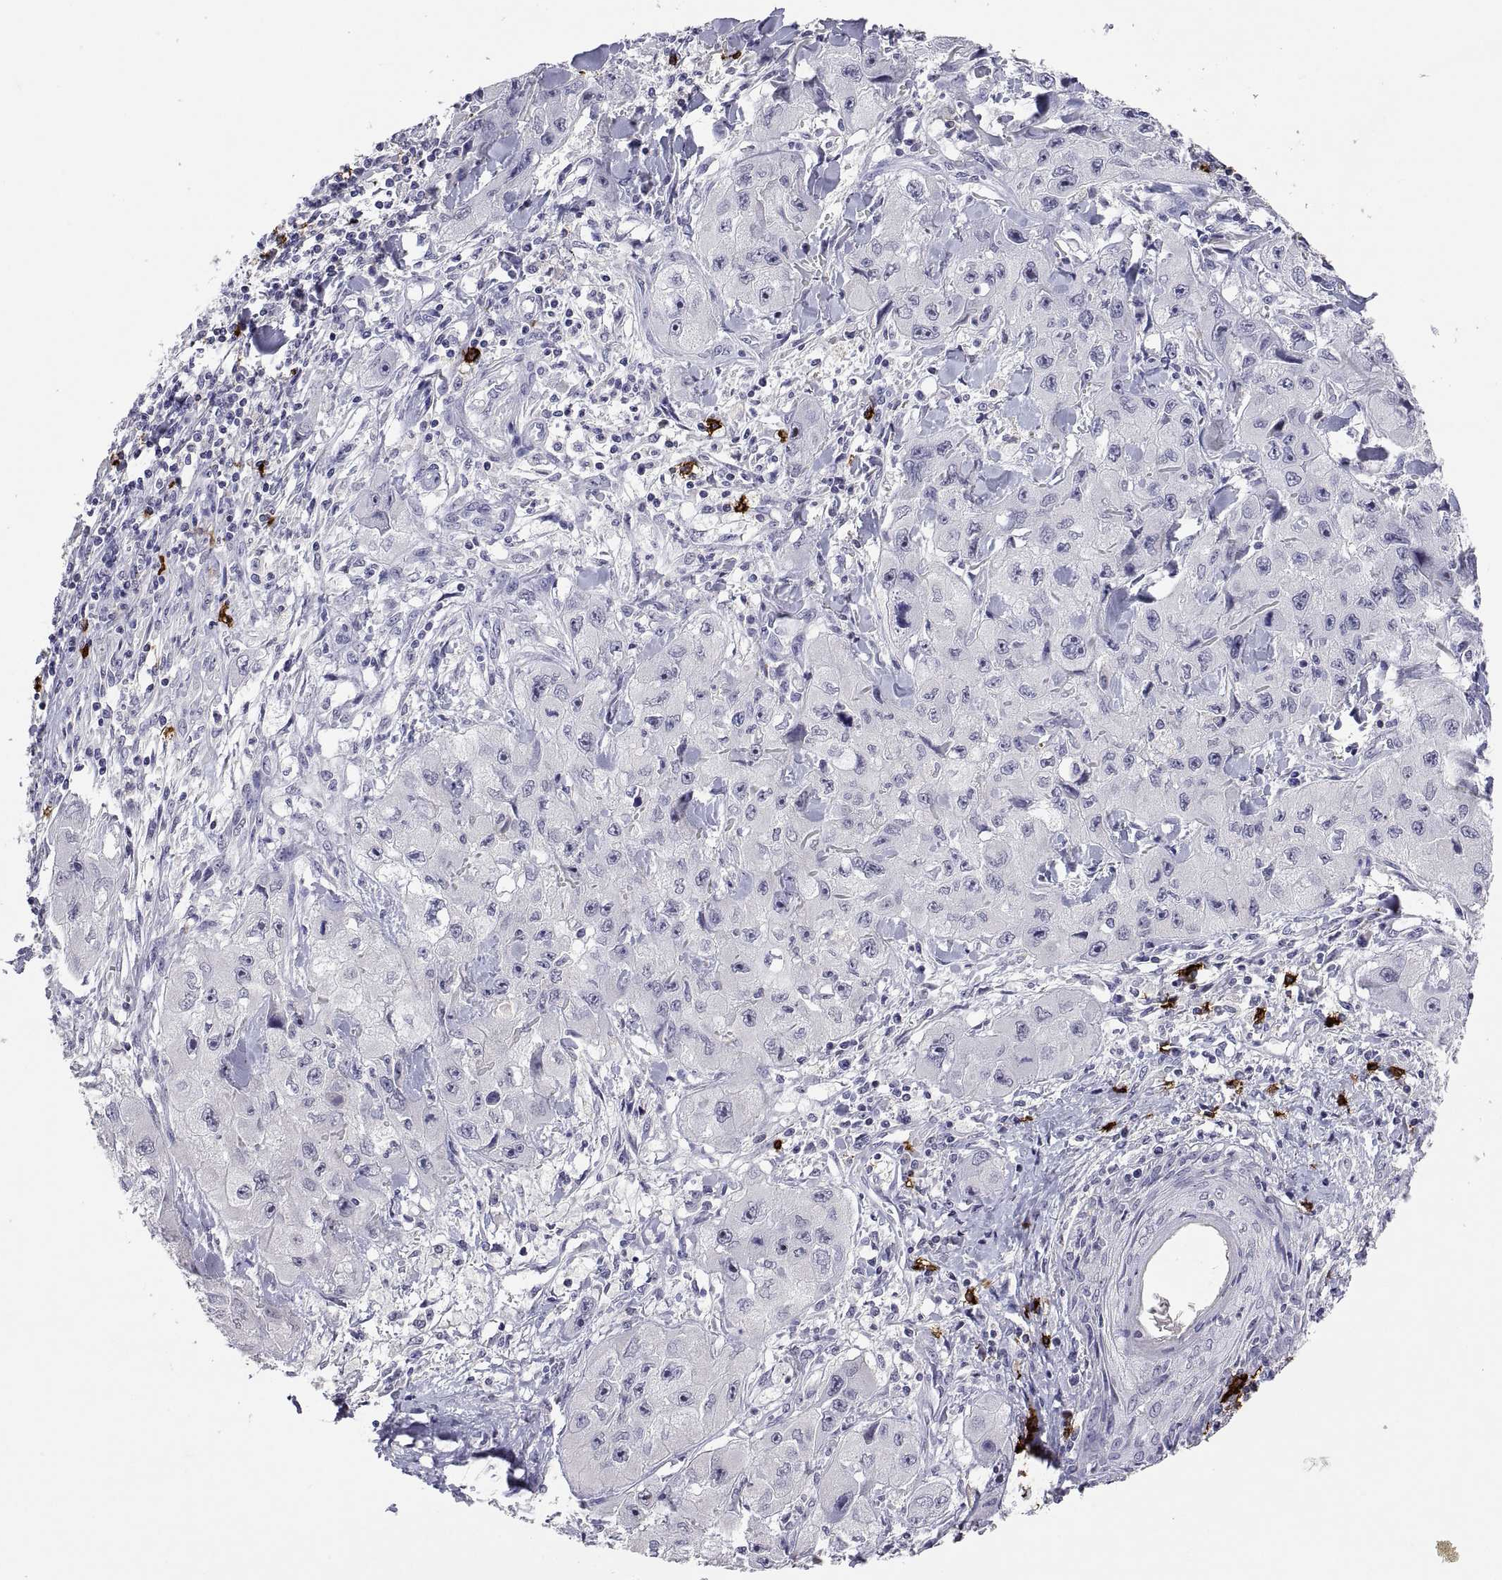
{"staining": {"intensity": "negative", "quantity": "none", "location": "none"}, "tissue": "skin cancer", "cell_type": "Tumor cells", "image_type": "cancer", "snomed": [{"axis": "morphology", "description": "Squamous cell carcinoma, NOS"}, {"axis": "topography", "description": "Skin"}, {"axis": "topography", "description": "Subcutis"}], "caption": "This is an immunohistochemistry photomicrograph of human skin cancer (squamous cell carcinoma). There is no expression in tumor cells.", "gene": "MS4A1", "patient": {"sex": "male", "age": 73}}